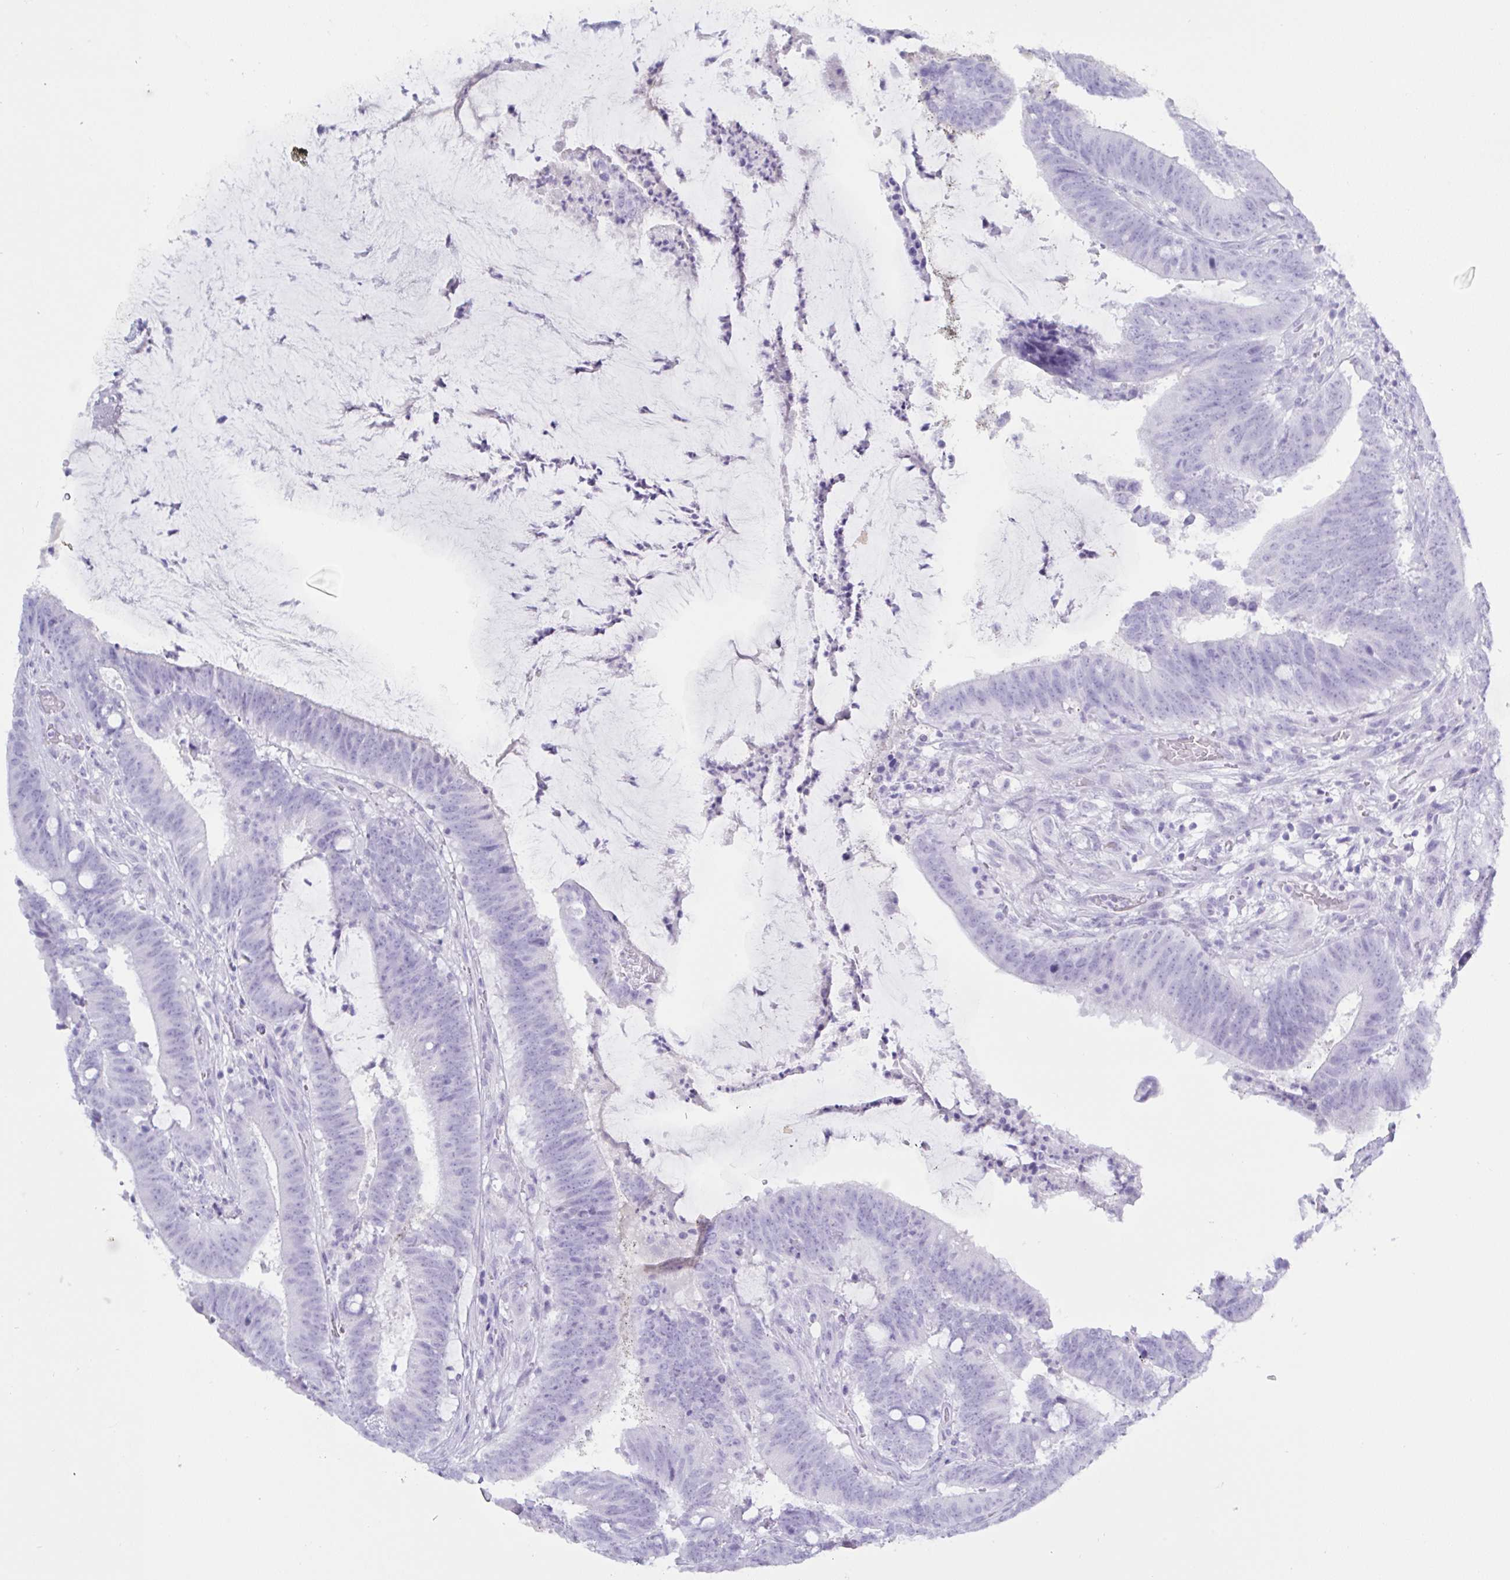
{"staining": {"intensity": "negative", "quantity": "none", "location": "none"}, "tissue": "colorectal cancer", "cell_type": "Tumor cells", "image_type": "cancer", "snomed": [{"axis": "morphology", "description": "Adenocarcinoma, NOS"}, {"axis": "topography", "description": "Colon"}], "caption": "DAB immunohistochemical staining of colorectal cancer (adenocarcinoma) demonstrates no significant staining in tumor cells.", "gene": "MRGPRG", "patient": {"sex": "female", "age": 43}}